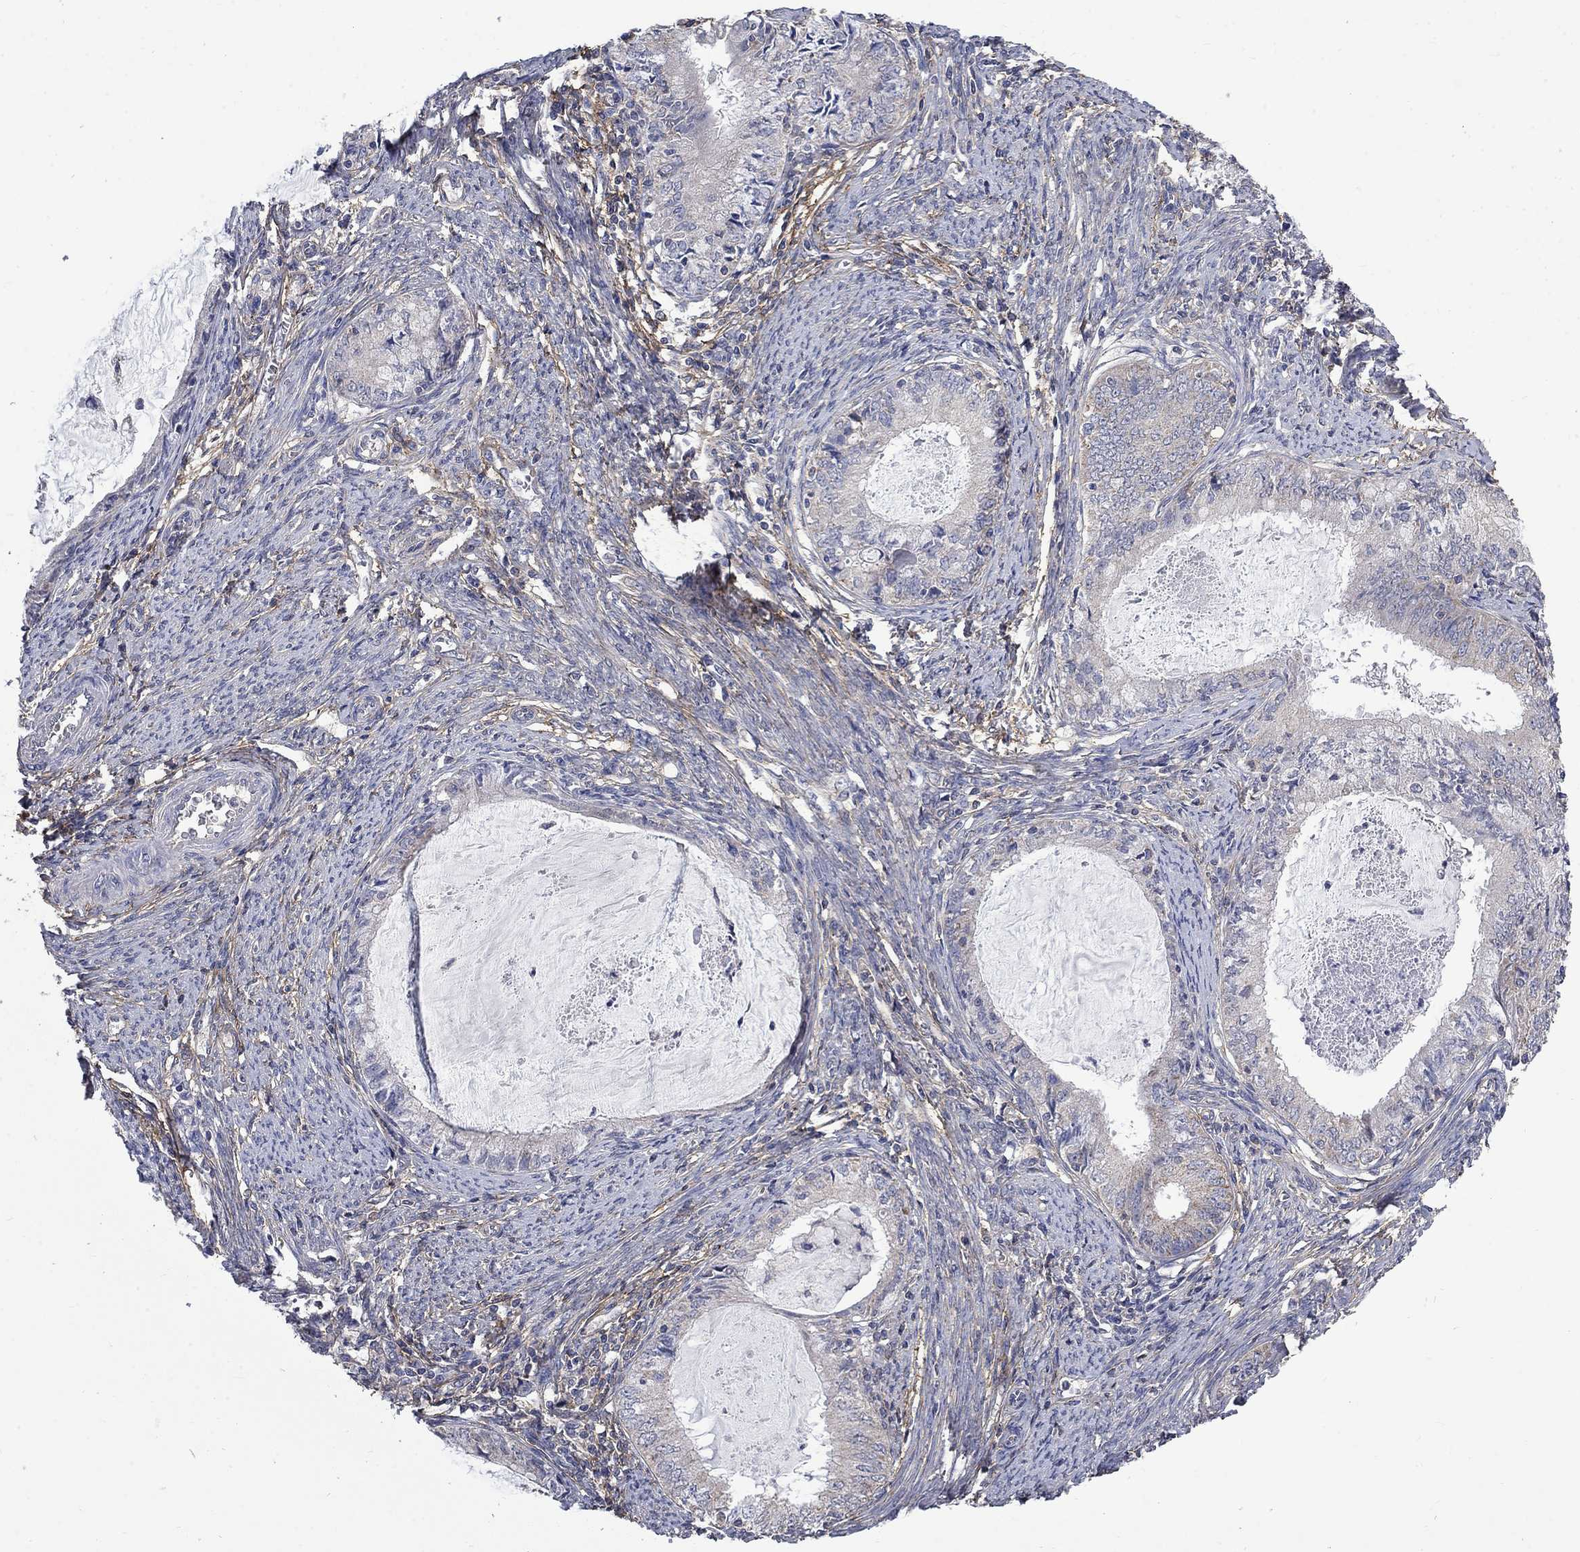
{"staining": {"intensity": "weak", "quantity": "<25%", "location": "cytoplasmic/membranous"}, "tissue": "endometrial cancer", "cell_type": "Tumor cells", "image_type": "cancer", "snomed": [{"axis": "morphology", "description": "Adenocarcinoma, NOS"}, {"axis": "topography", "description": "Endometrium"}], "caption": "Histopathology image shows no protein positivity in tumor cells of endometrial cancer (adenocarcinoma) tissue.", "gene": "HSPA12A", "patient": {"sex": "female", "age": 57}}